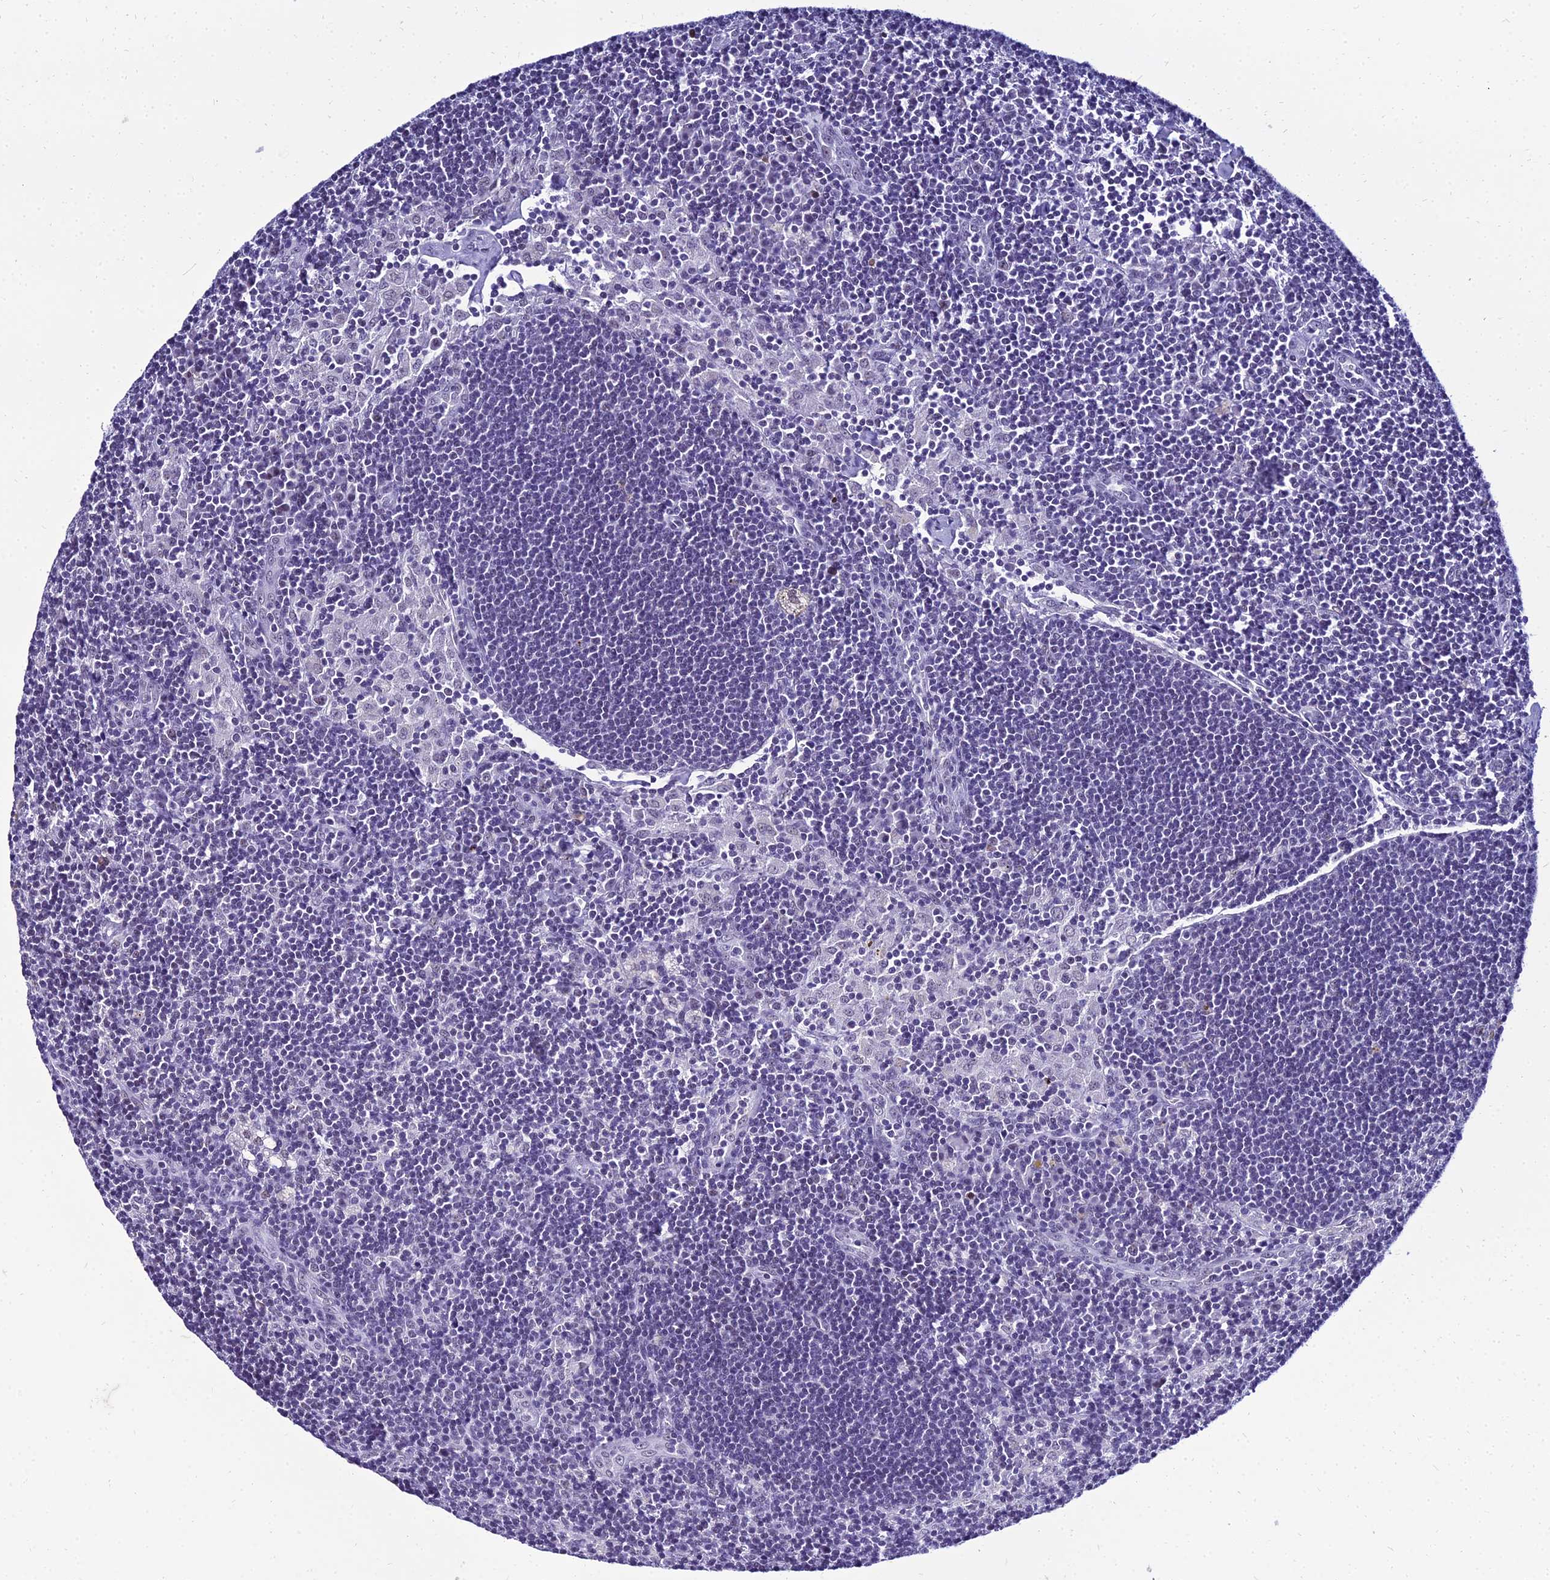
{"staining": {"intensity": "negative", "quantity": "none", "location": "none"}, "tissue": "lymph node", "cell_type": "Non-germinal center cells", "image_type": "normal", "snomed": [{"axis": "morphology", "description": "Normal tissue, NOS"}, {"axis": "topography", "description": "Lymph node"}], "caption": "This is a histopathology image of IHC staining of normal lymph node, which shows no positivity in non-germinal center cells.", "gene": "PPP4R2", "patient": {"sex": "male", "age": 24}}